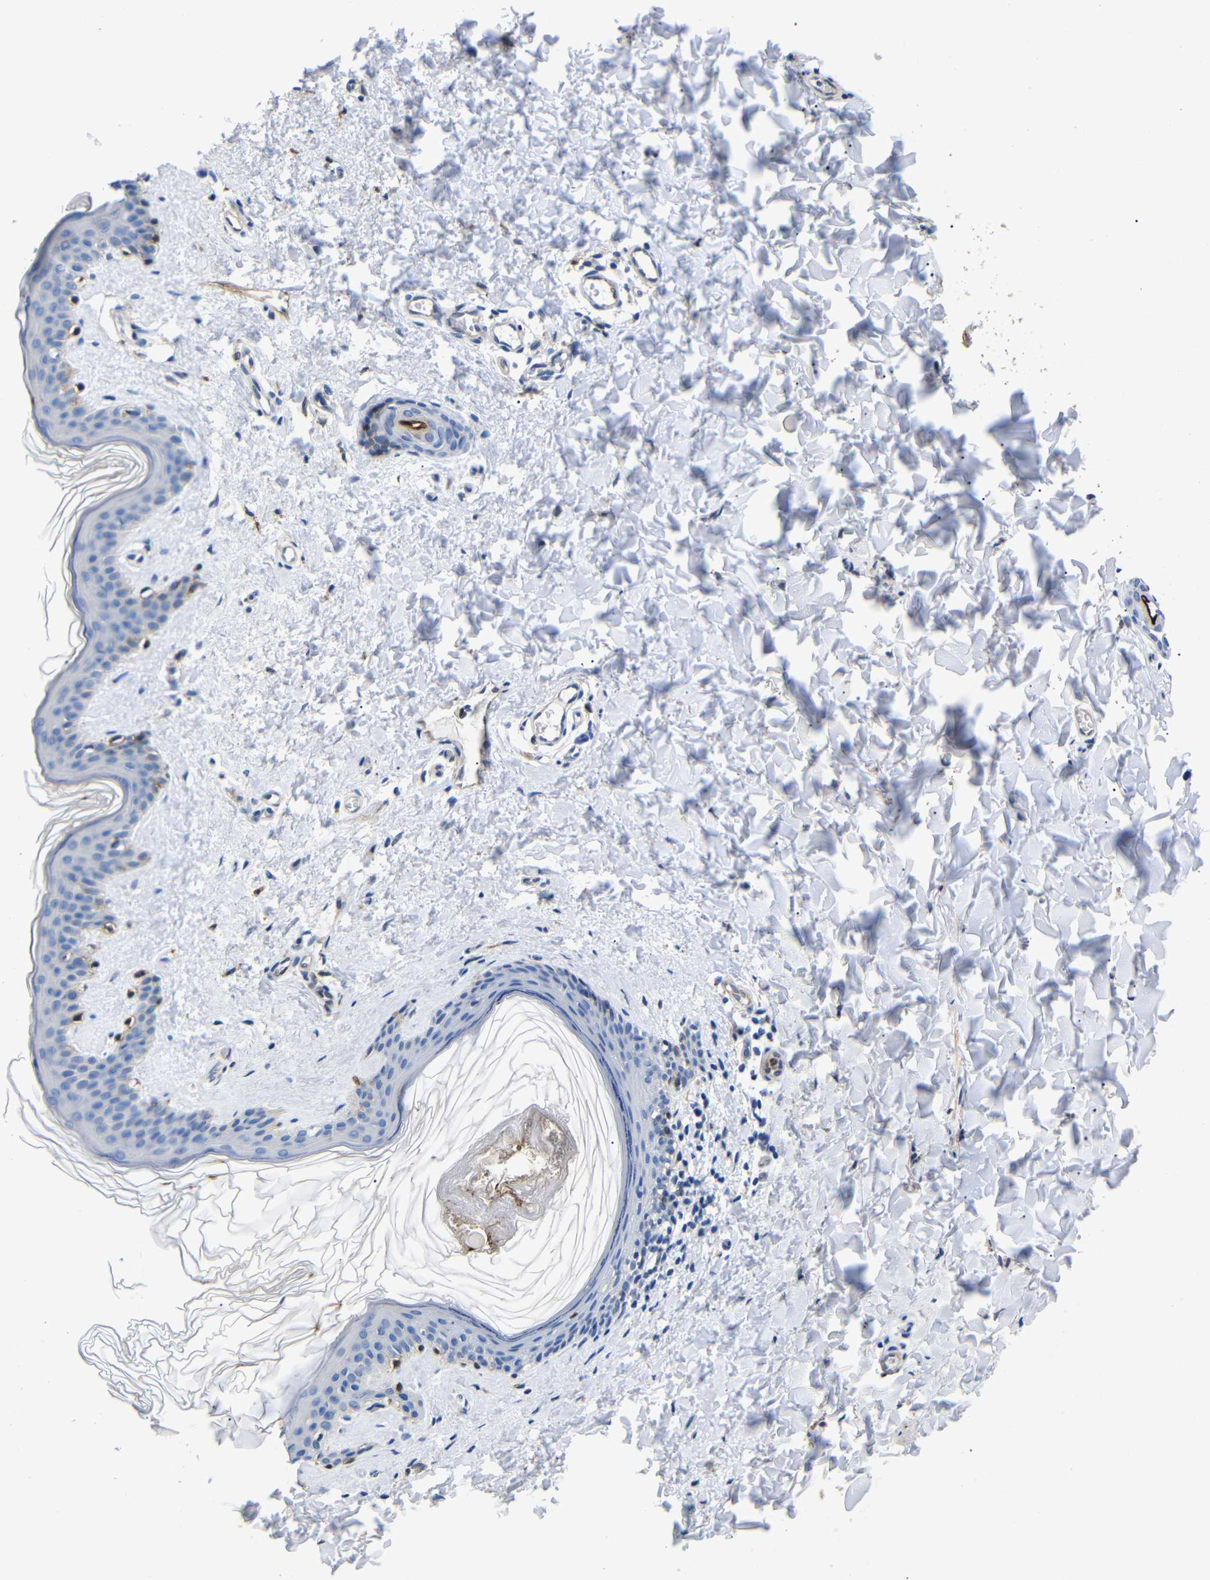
{"staining": {"intensity": "negative", "quantity": "none", "location": "none"}, "tissue": "skin", "cell_type": "Fibroblasts", "image_type": "normal", "snomed": [{"axis": "morphology", "description": "Normal tissue, NOS"}, {"axis": "topography", "description": "Skin"}], "caption": "The micrograph reveals no significant positivity in fibroblasts of skin.", "gene": "SDCBP", "patient": {"sex": "female", "age": 41}}